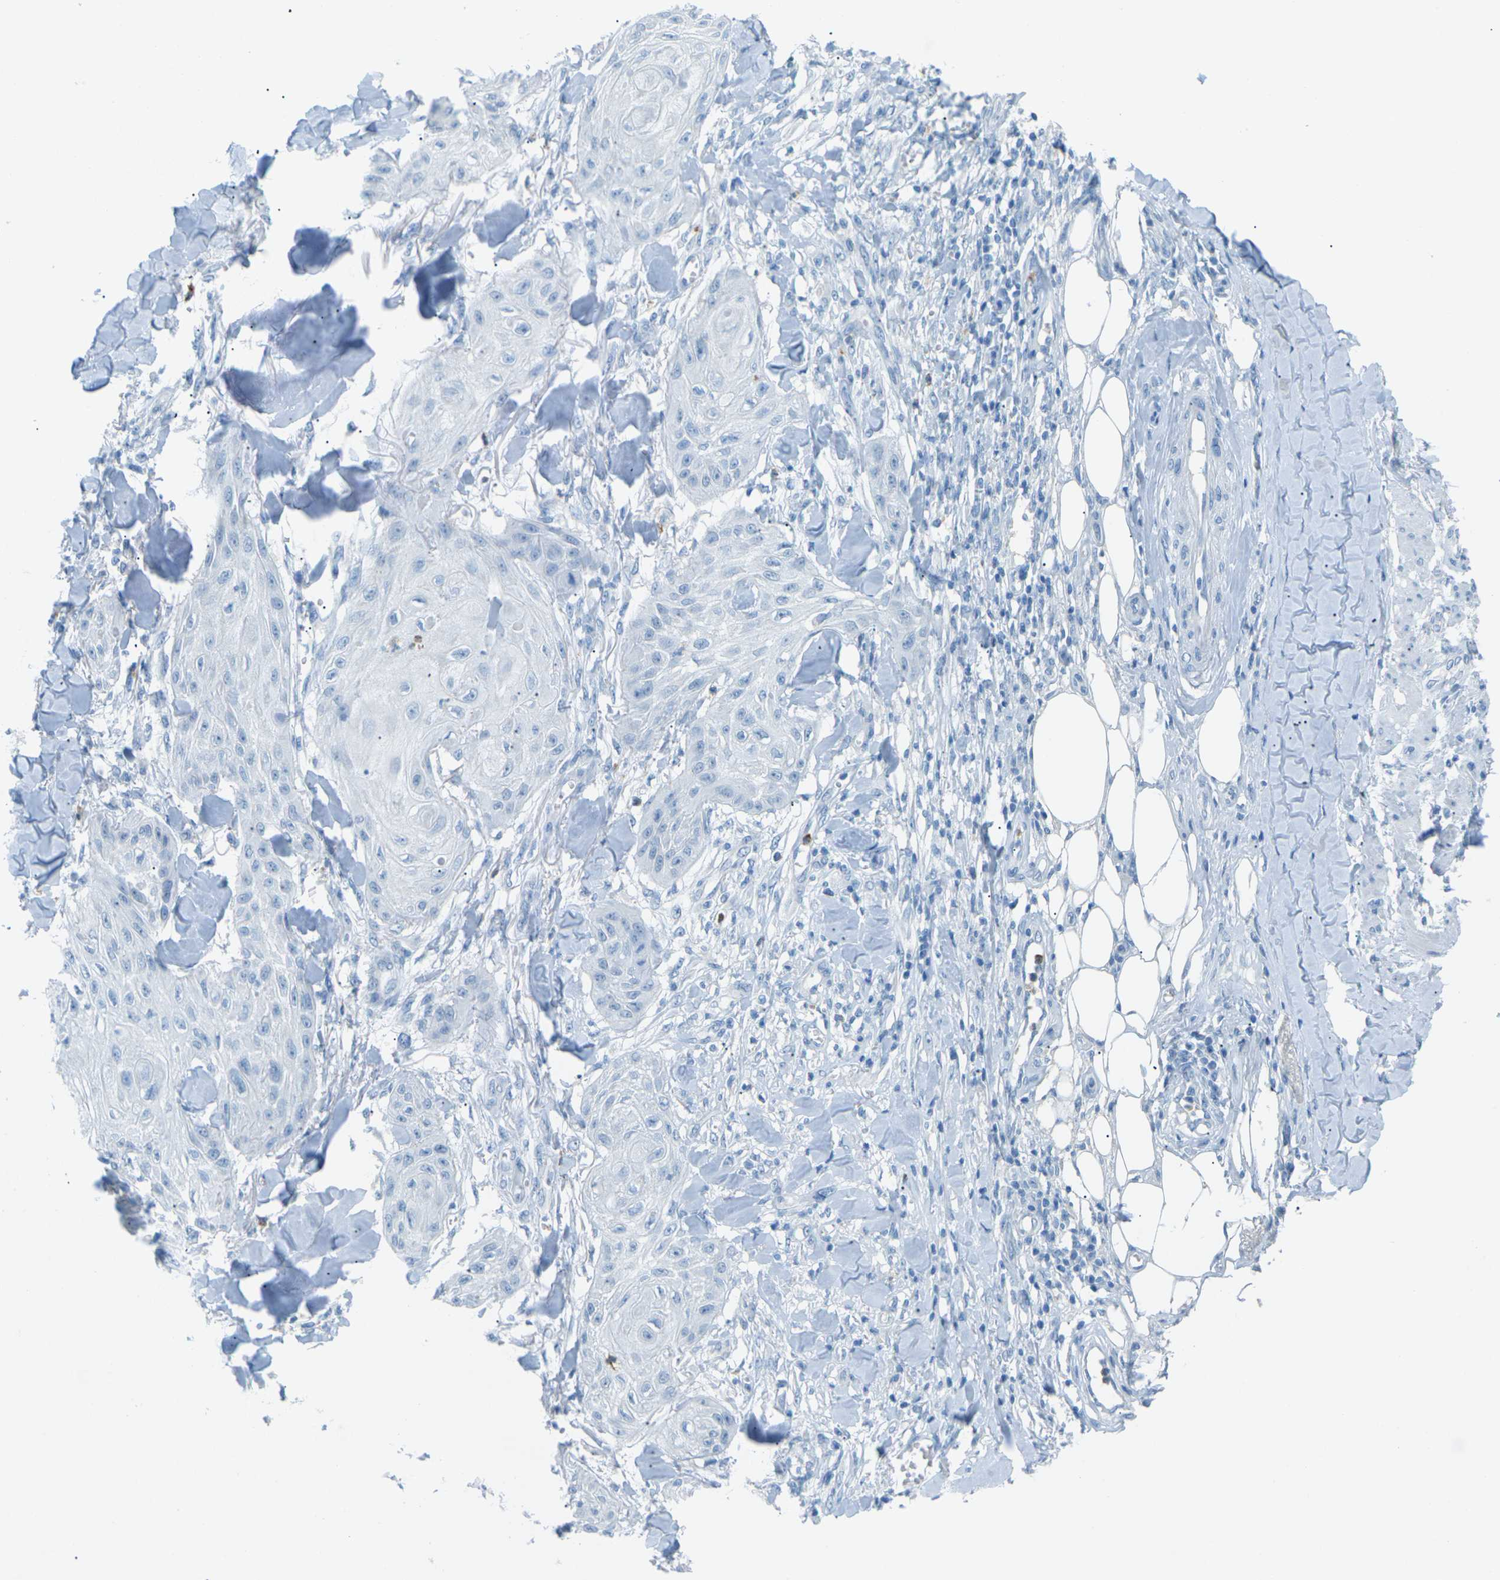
{"staining": {"intensity": "negative", "quantity": "none", "location": "none"}, "tissue": "skin cancer", "cell_type": "Tumor cells", "image_type": "cancer", "snomed": [{"axis": "morphology", "description": "Squamous cell carcinoma, NOS"}, {"axis": "topography", "description": "Skin"}], "caption": "Micrograph shows no significant protein positivity in tumor cells of skin cancer (squamous cell carcinoma).", "gene": "CDH16", "patient": {"sex": "male", "age": 74}}